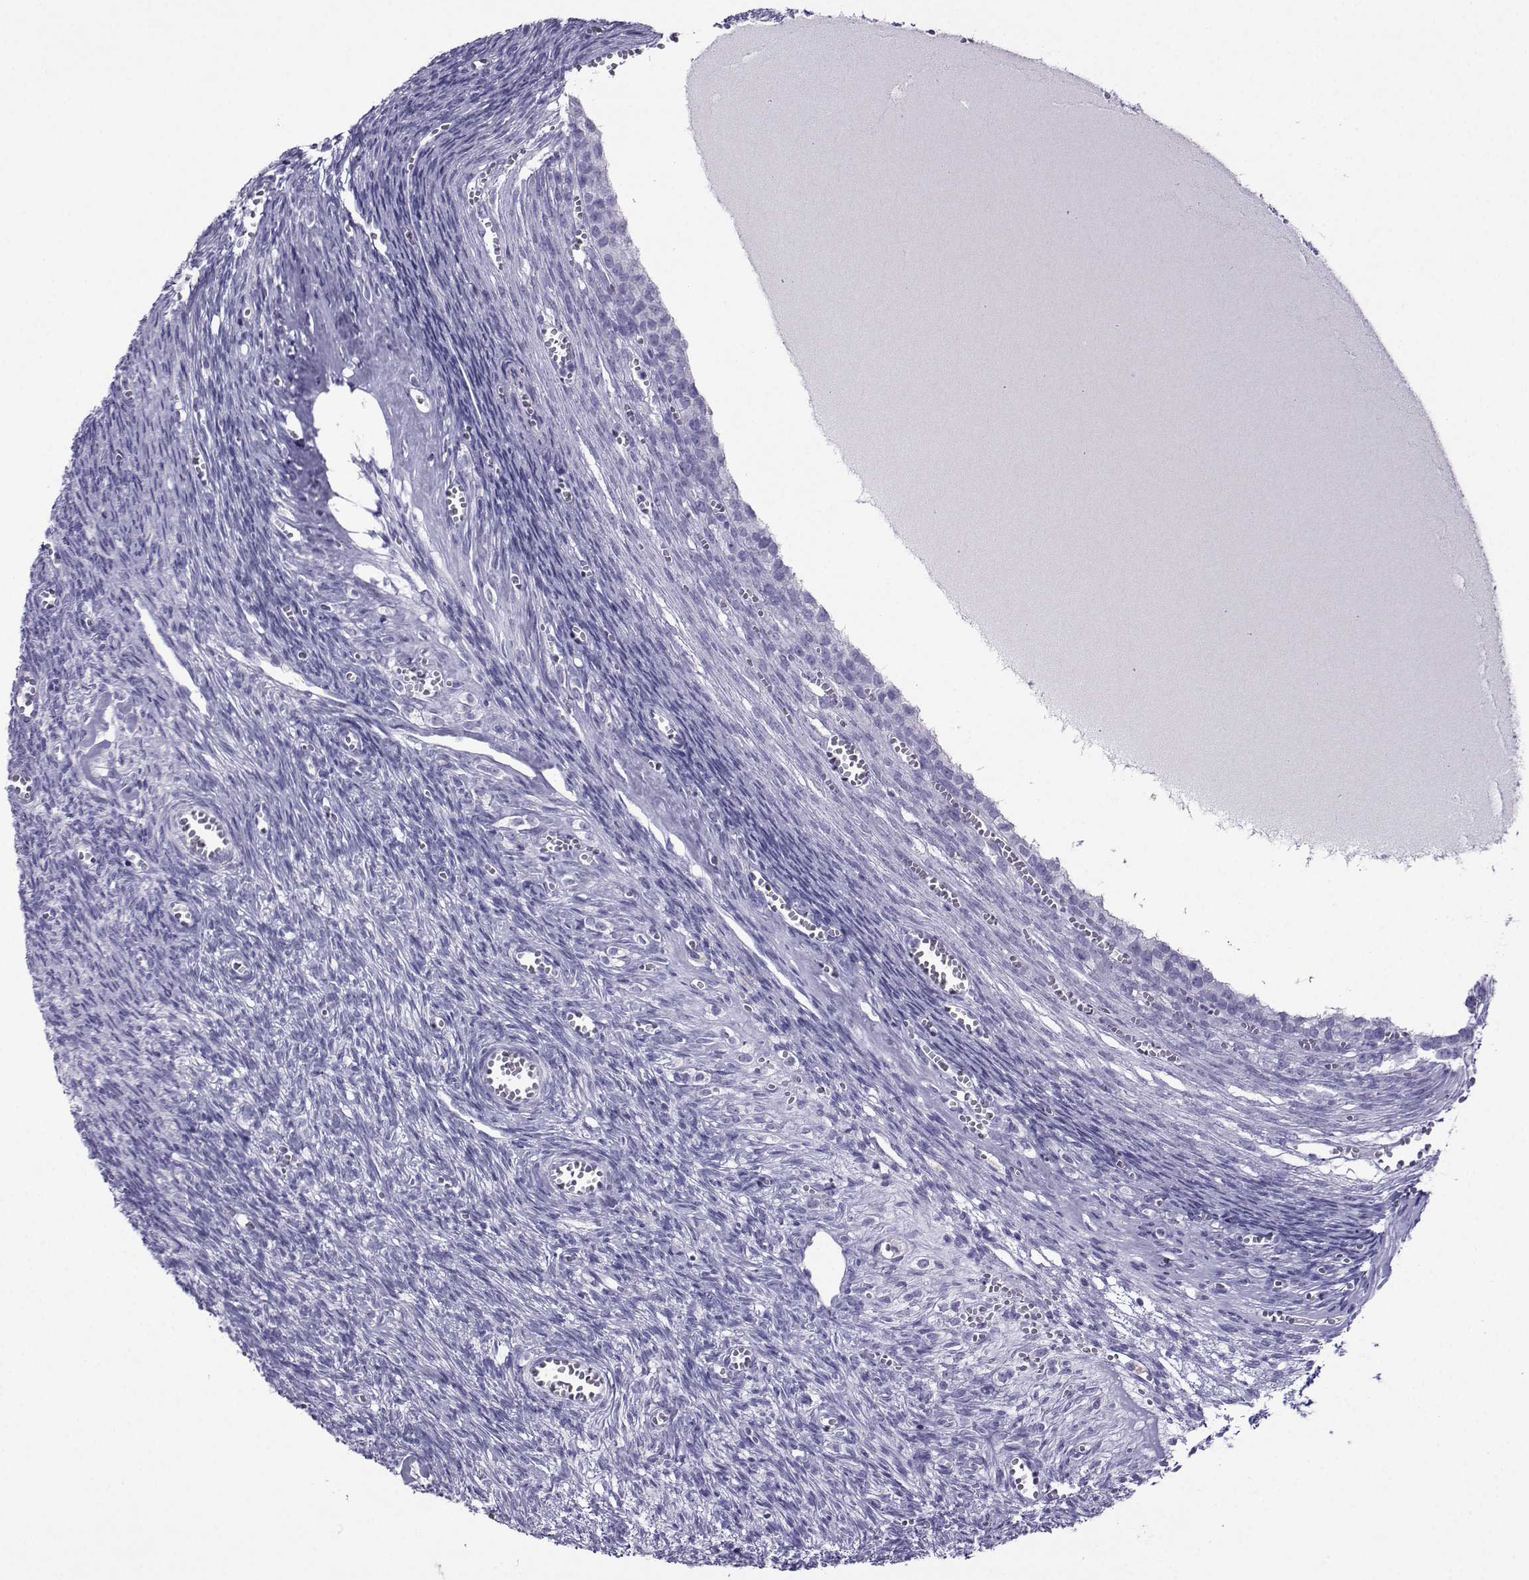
{"staining": {"intensity": "negative", "quantity": "none", "location": "none"}, "tissue": "ovary", "cell_type": "Follicle cells", "image_type": "normal", "snomed": [{"axis": "morphology", "description": "Normal tissue, NOS"}, {"axis": "topography", "description": "Ovary"}], "caption": "The immunohistochemistry (IHC) image has no significant expression in follicle cells of ovary.", "gene": "CRYBB1", "patient": {"sex": "female", "age": 43}}